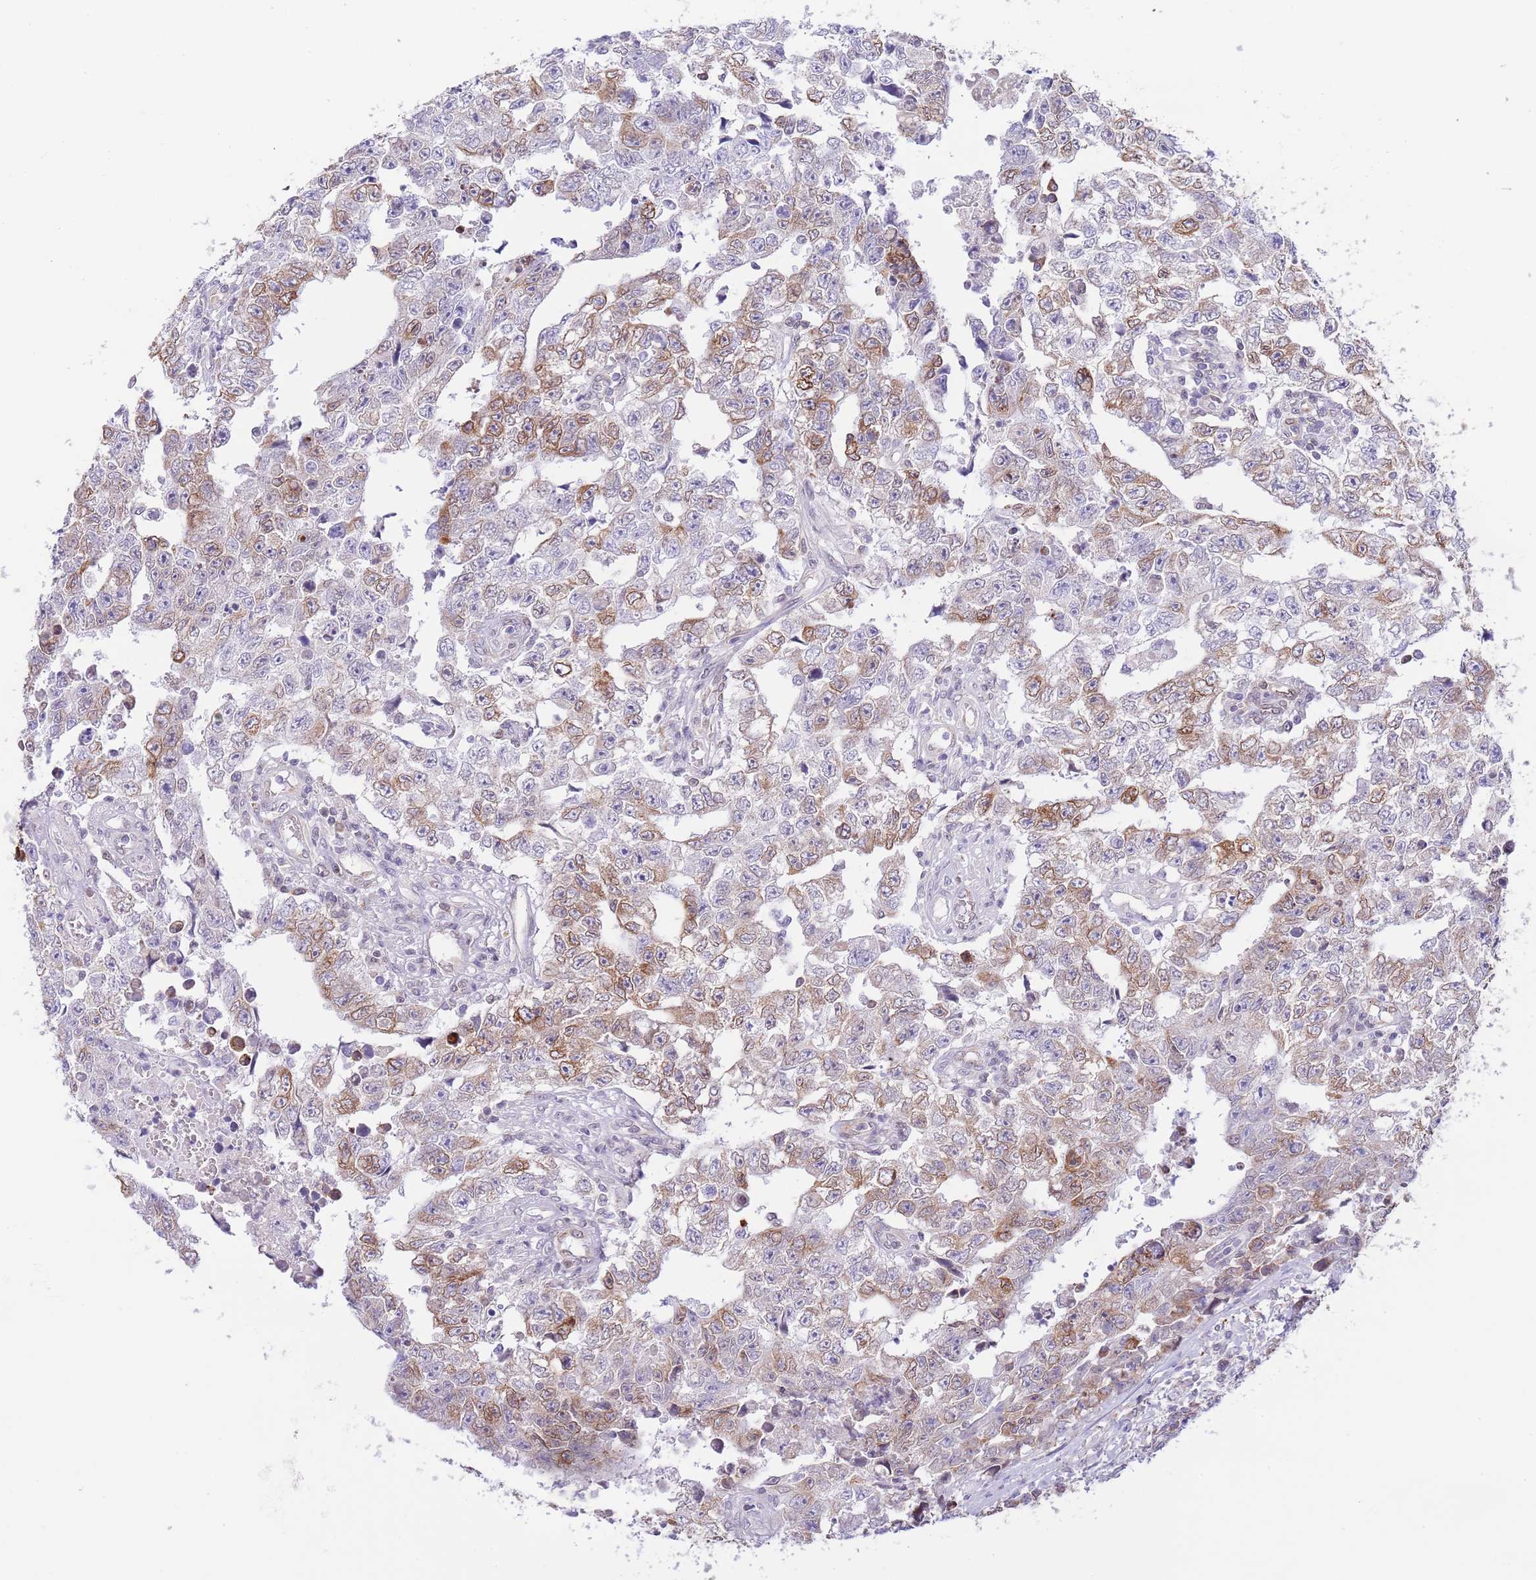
{"staining": {"intensity": "moderate", "quantity": "25%-75%", "location": "cytoplasmic/membranous"}, "tissue": "testis cancer", "cell_type": "Tumor cells", "image_type": "cancer", "snomed": [{"axis": "morphology", "description": "Carcinoma, Embryonal, NOS"}, {"axis": "topography", "description": "Testis"}], "caption": "Immunohistochemical staining of testis cancer displays moderate cytoplasmic/membranous protein staining in approximately 25%-75% of tumor cells.", "gene": "EBPL", "patient": {"sex": "male", "age": 25}}